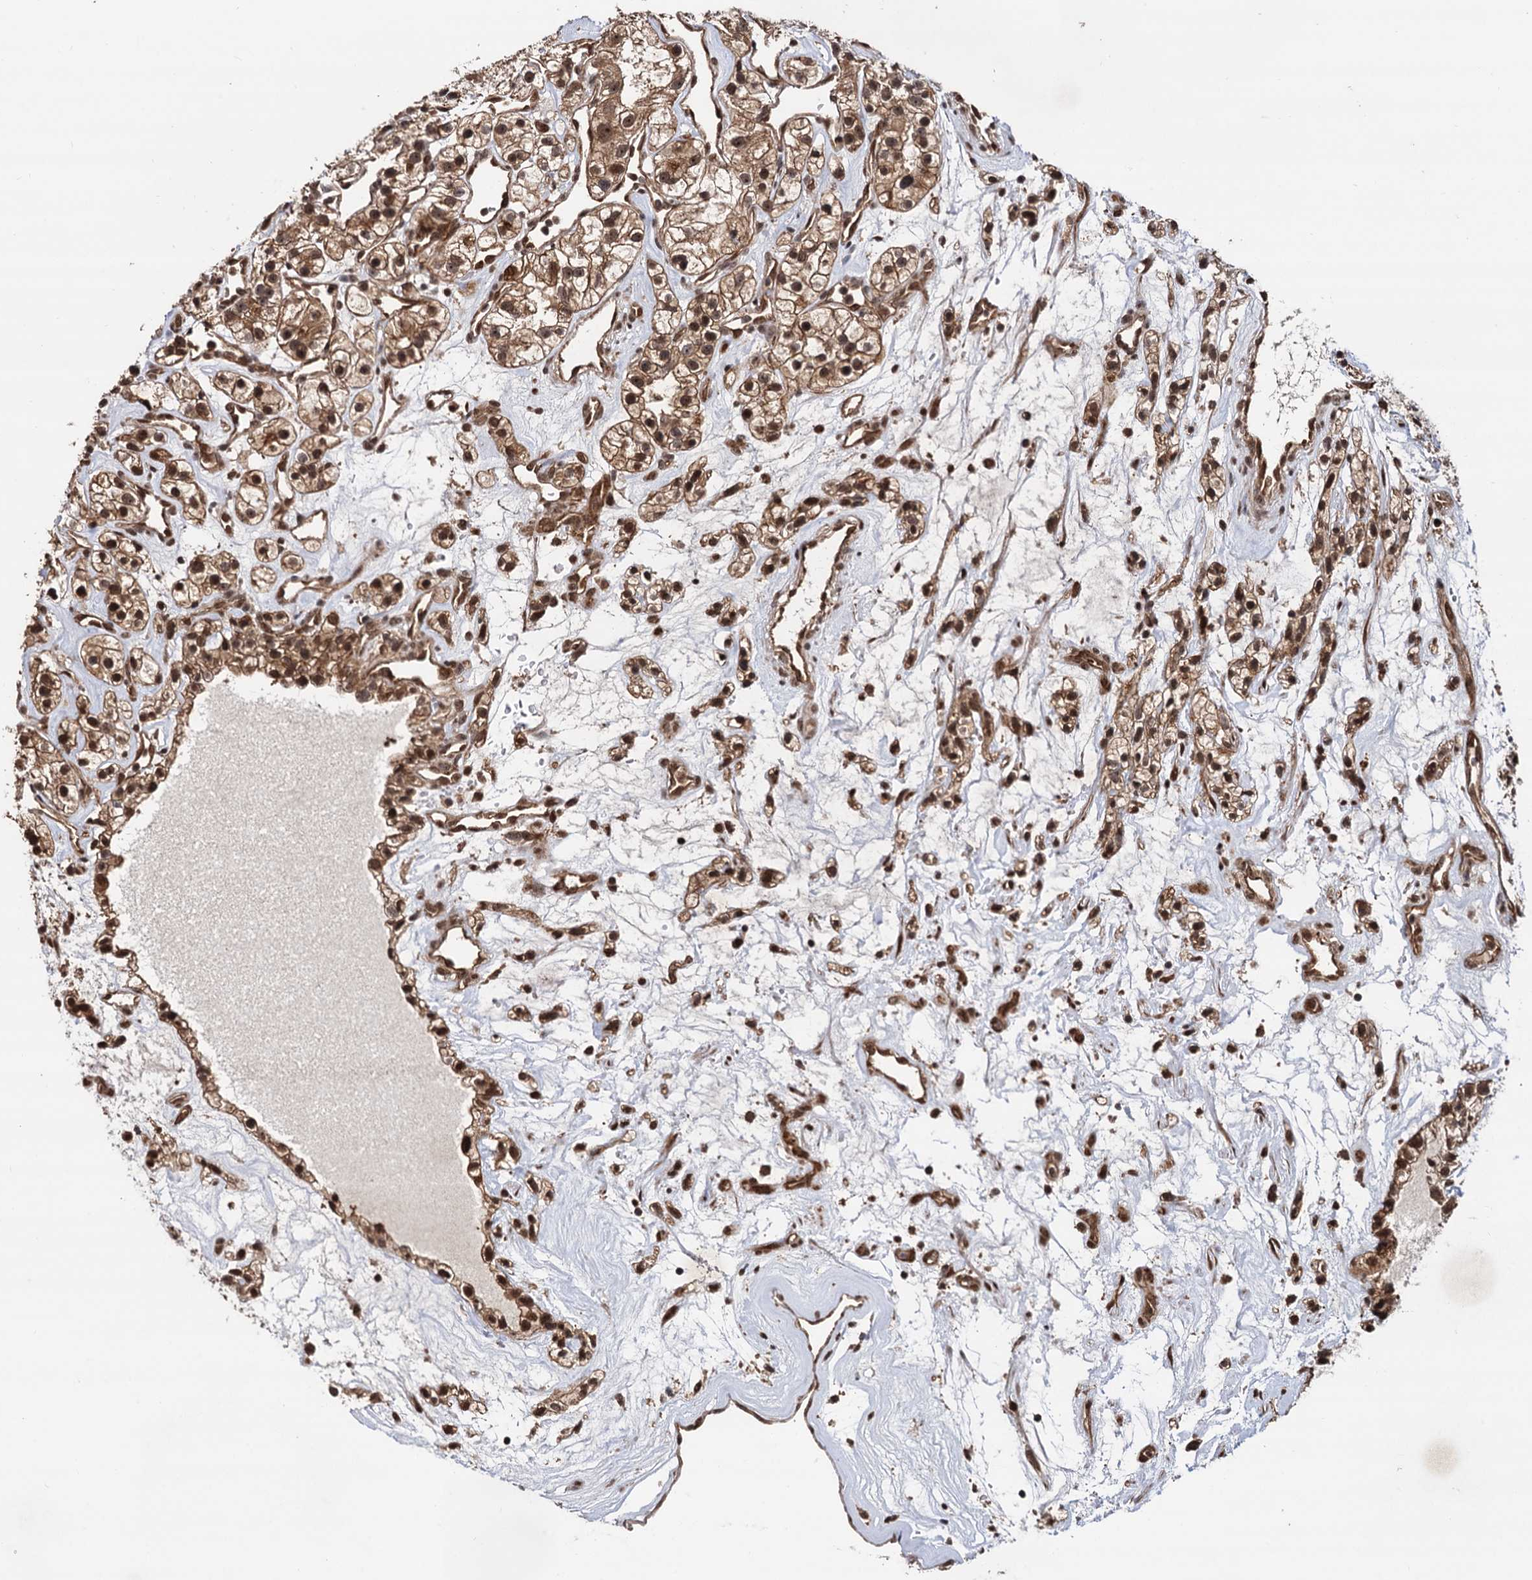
{"staining": {"intensity": "strong", "quantity": ">75%", "location": "cytoplasmic/membranous,nuclear"}, "tissue": "renal cancer", "cell_type": "Tumor cells", "image_type": "cancer", "snomed": [{"axis": "morphology", "description": "Adenocarcinoma, NOS"}, {"axis": "topography", "description": "Kidney"}], "caption": "This micrograph exhibits IHC staining of adenocarcinoma (renal), with high strong cytoplasmic/membranous and nuclear positivity in approximately >75% of tumor cells.", "gene": "PIGB", "patient": {"sex": "female", "age": 57}}